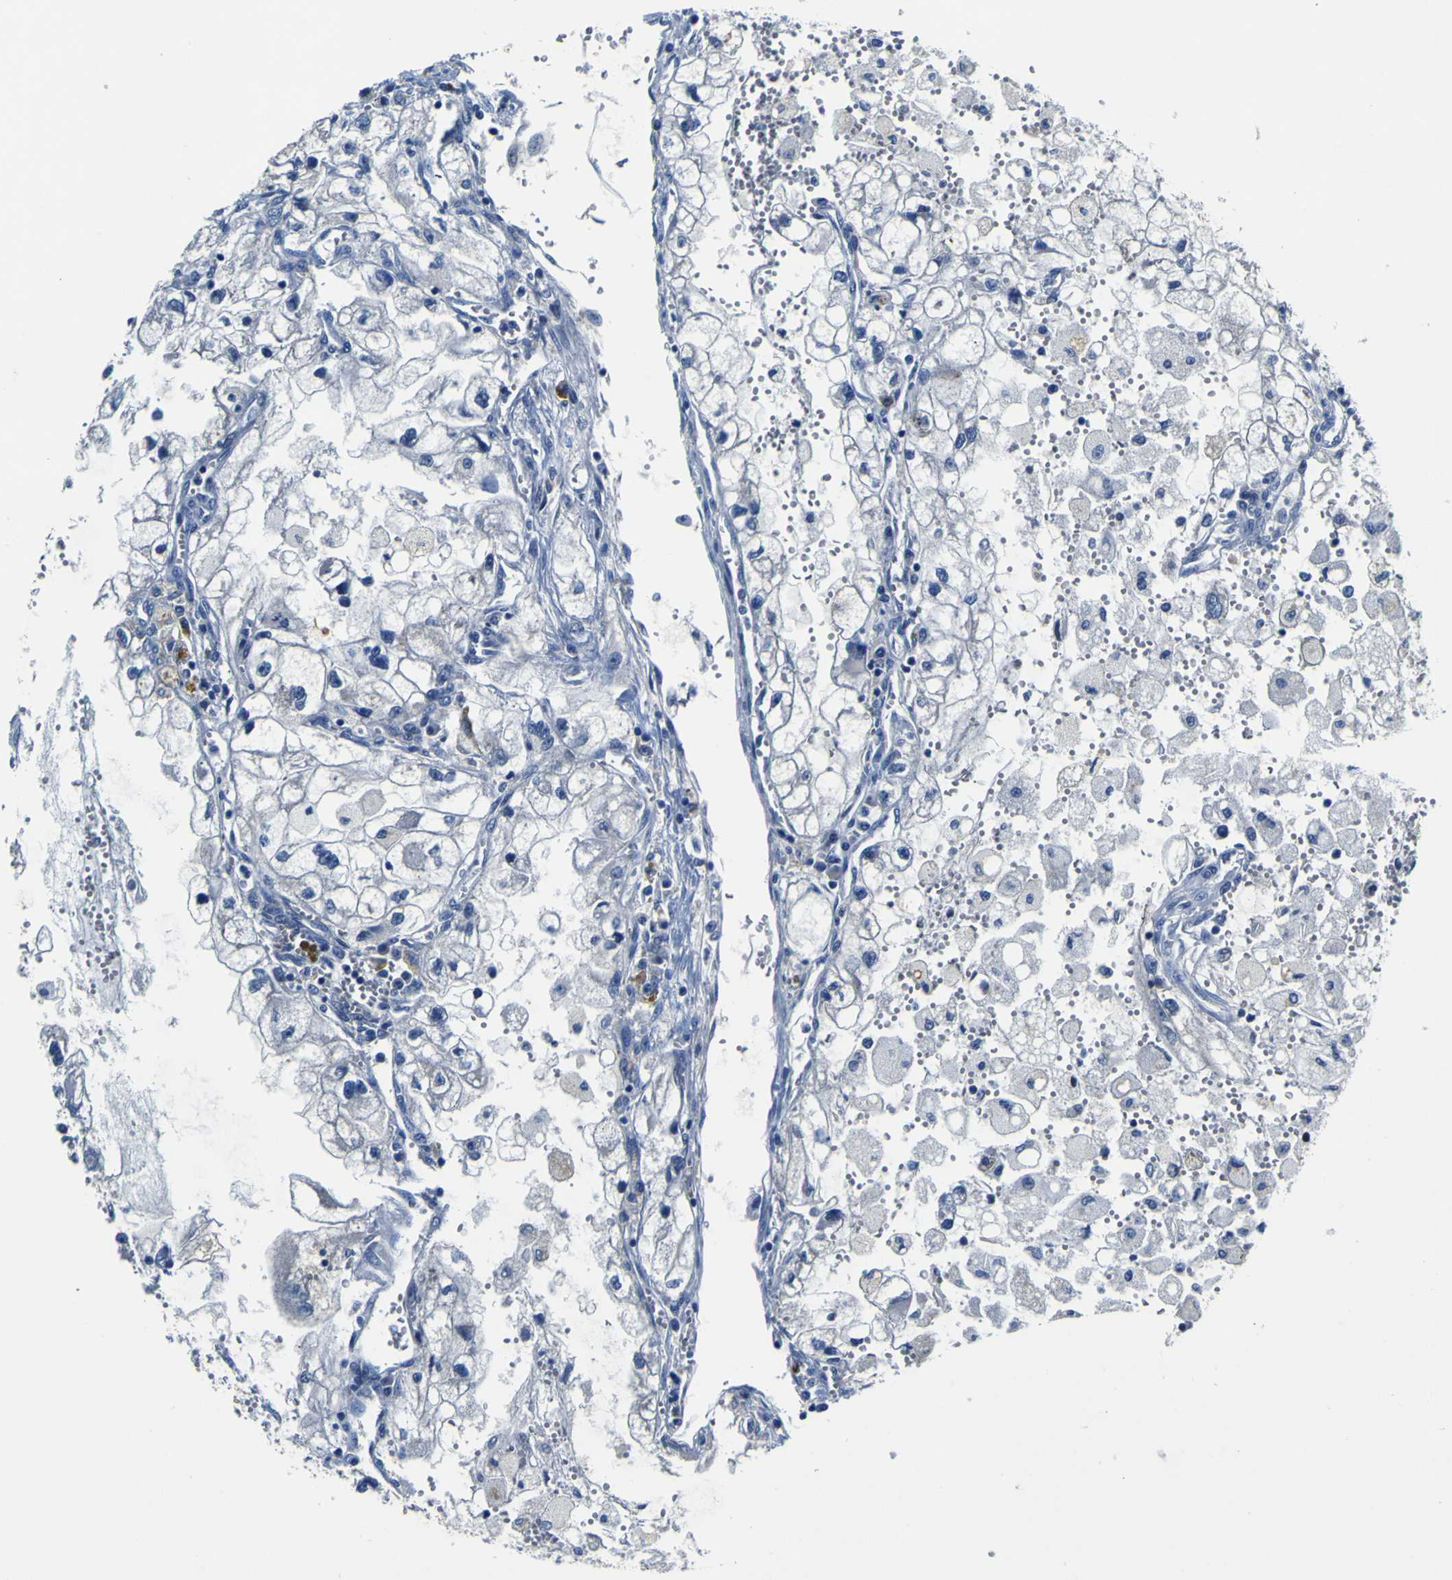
{"staining": {"intensity": "negative", "quantity": "none", "location": "none"}, "tissue": "renal cancer", "cell_type": "Tumor cells", "image_type": "cancer", "snomed": [{"axis": "morphology", "description": "Adenocarcinoma, NOS"}, {"axis": "topography", "description": "Kidney"}], "caption": "Tumor cells show no significant staining in renal cancer.", "gene": "AGAP3", "patient": {"sex": "female", "age": 70}}